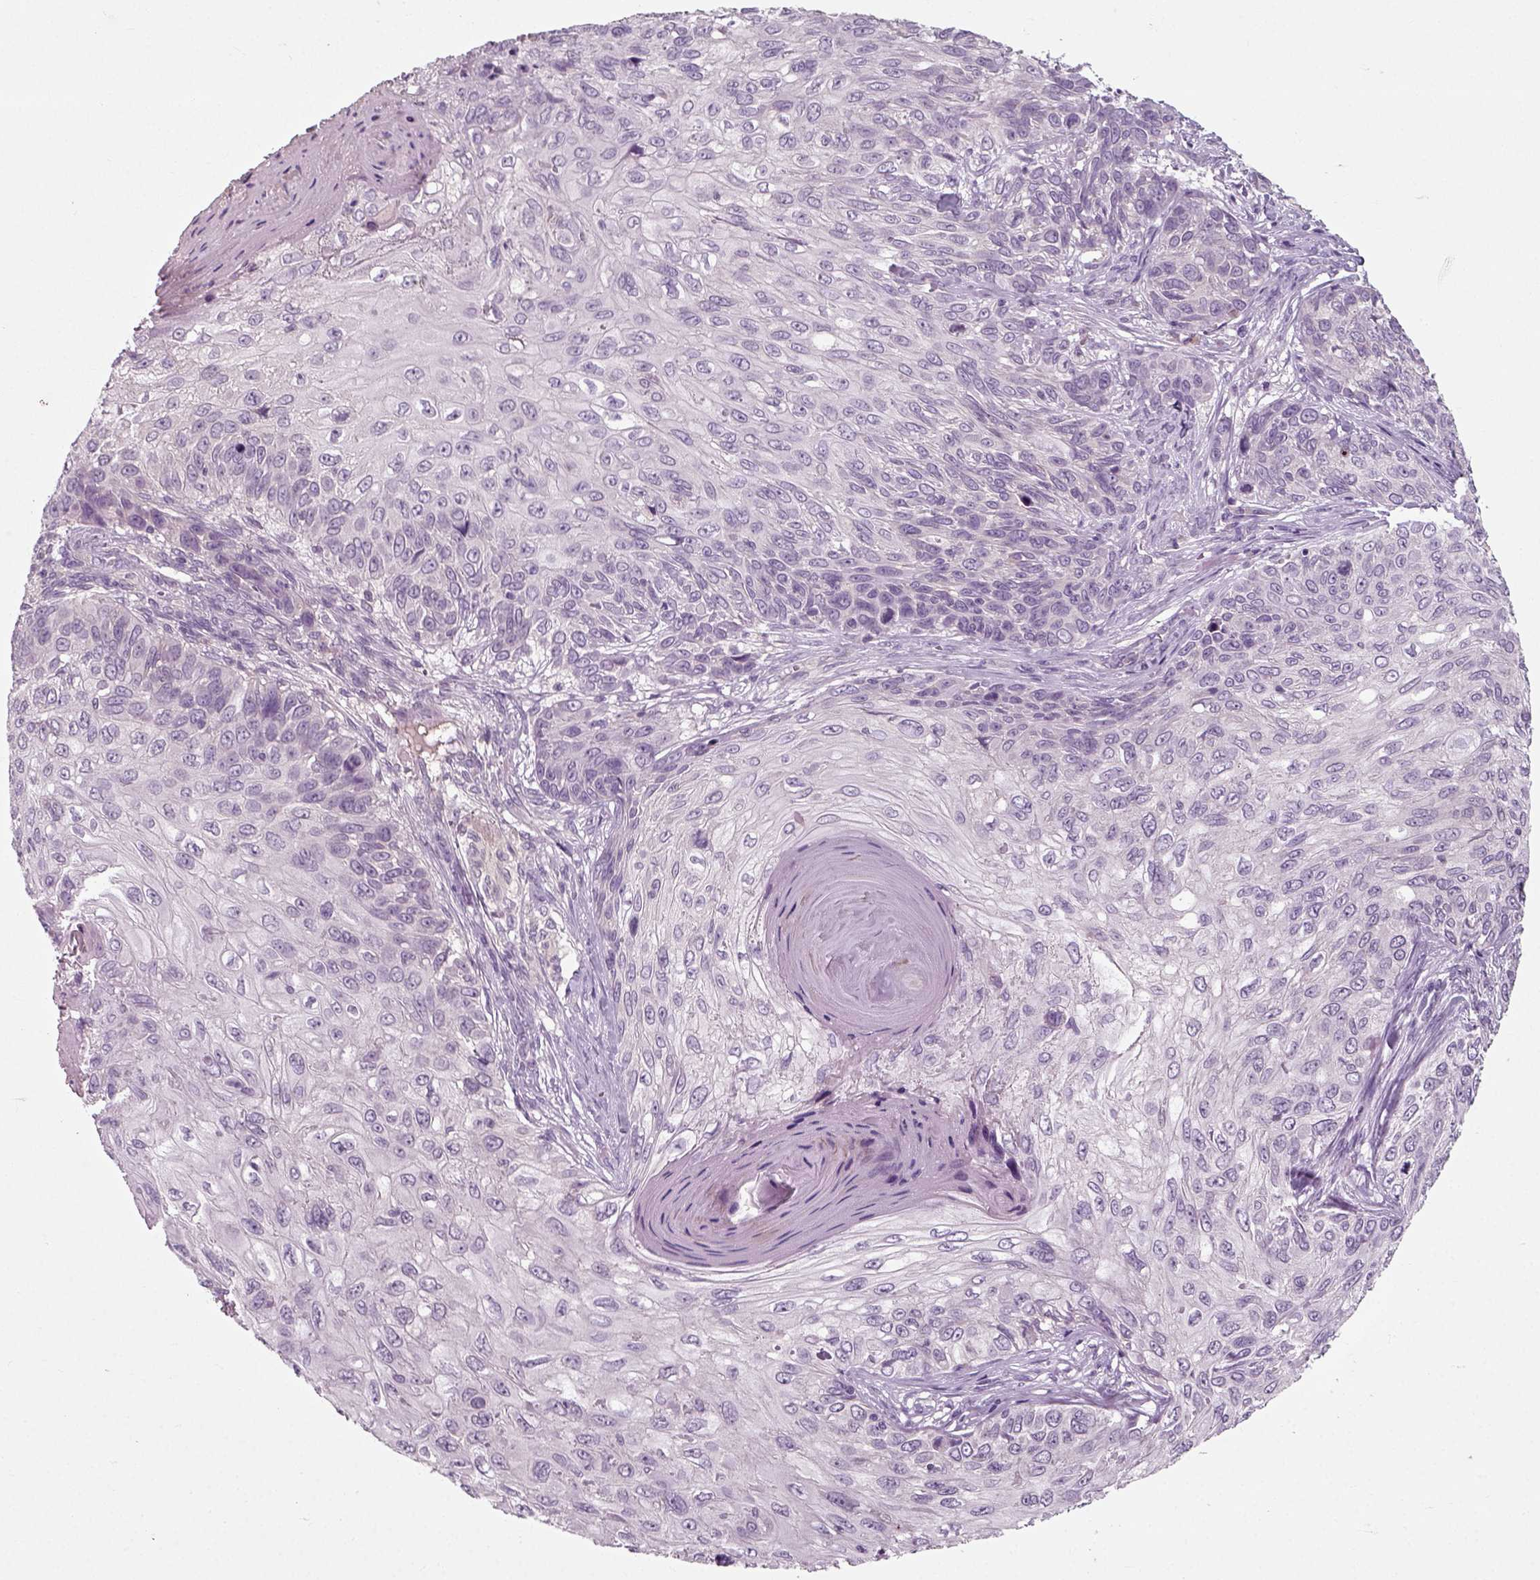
{"staining": {"intensity": "negative", "quantity": "none", "location": "none"}, "tissue": "skin cancer", "cell_type": "Tumor cells", "image_type": "cancer", "snomed": [{"axis": "morphology", "description": "Squamous cell carcinoma, NOS"}, {"axis": "topography", "description": "Skin"}], "caption": "Skin cancer was stained to show a protein in brown. There is no significant expression in tumor cells. The staining is performed using DAB (3,3'-diaminobenzidine) brown chromogen with nuclei counter-stained in using hematoxylin.", "gene": "RND2", "patient": {"sex": "male", "age": 92}}